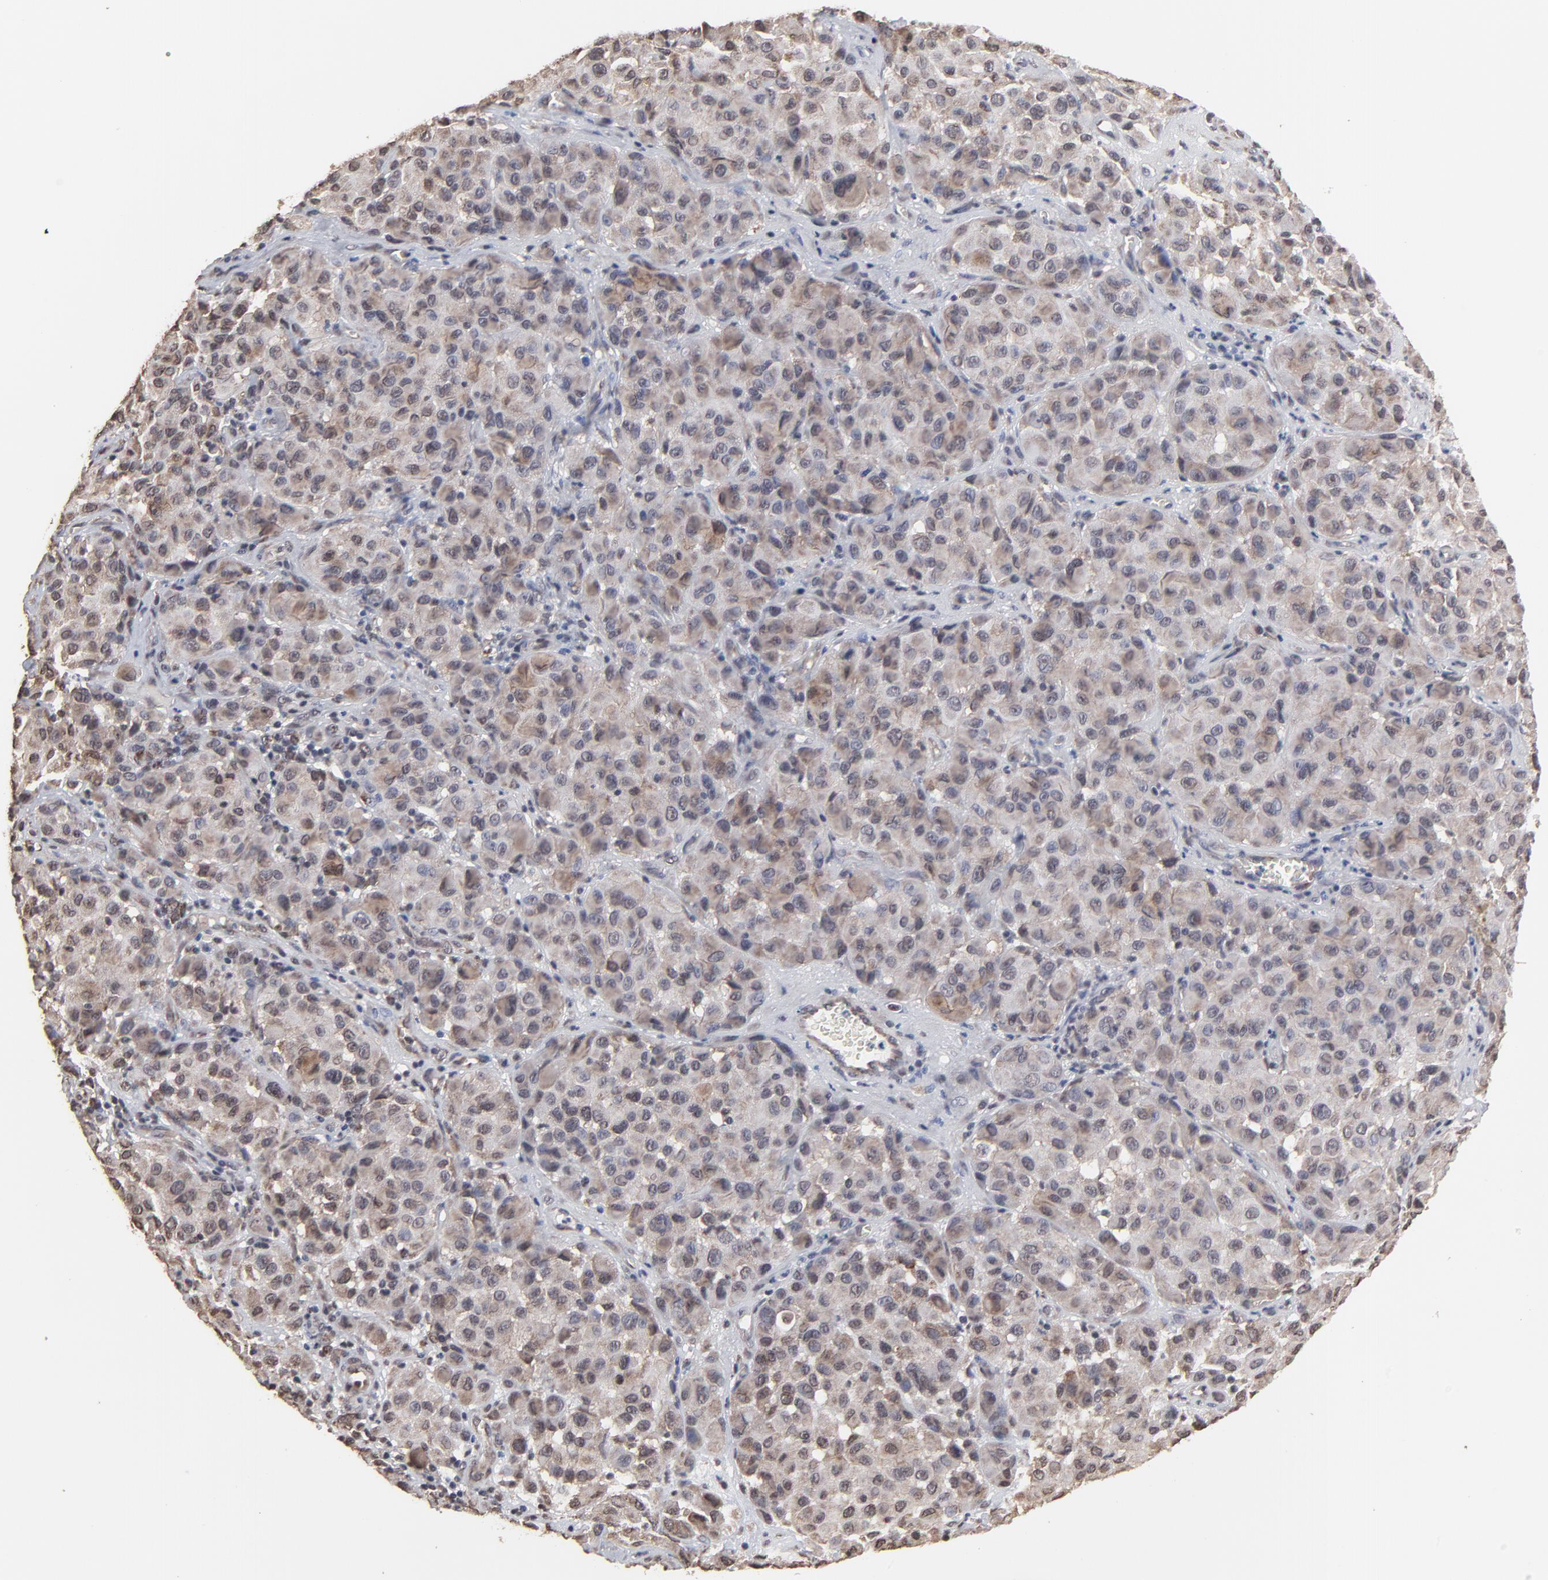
{"staining": {"intensity": "weak", "quantity": "<25%", "location": "cytoplasmic/membranous"}, "tissue": "melanoma", "cell_type": "Tumor cells", "image_type": "cancer", "snomed": [{"axis": "morphology", "description": "Malignant melanoma, NOS"}, {"axis": "topography", "description": "Skin"}], "caption": "IHC of melanoma displays no staining in tumor cells.", "gene": "CHM", "patient": {"sex": "female", "age": 21}}